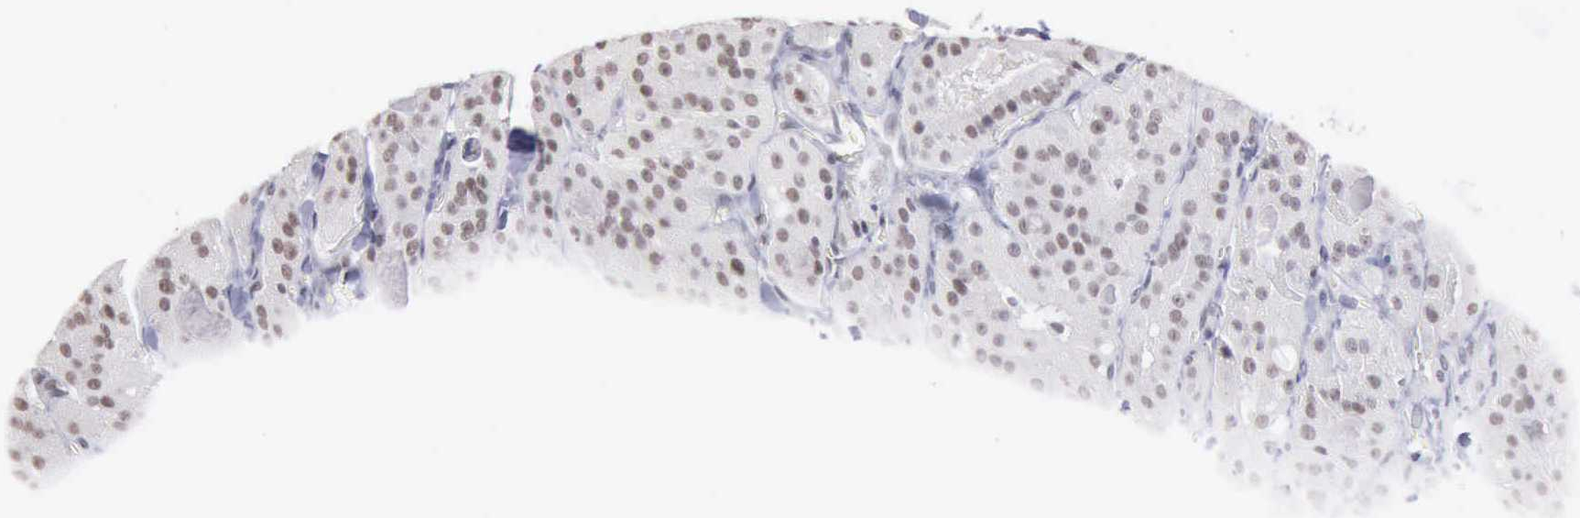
{"staining": {"intensity": "weak", "quantity": "25%-75%", "location": "nuclear"}, "tissue": "thyroid cancer", "cell_type": "Tumor cells", "image_type": "cancer", "snomed": [{"axis": "morphology", "description": "Carcinoma, NOS"}, {"axis": "topography", "description": "Thyroid gland"}], "caption": "Tumor cells reveal low levels of weak nuclear positivity in approximately 25%-75% of cells in human thyroid carcinoma.", "gene": "TAF1", "patient": {"sex": "male", "age": 76}}